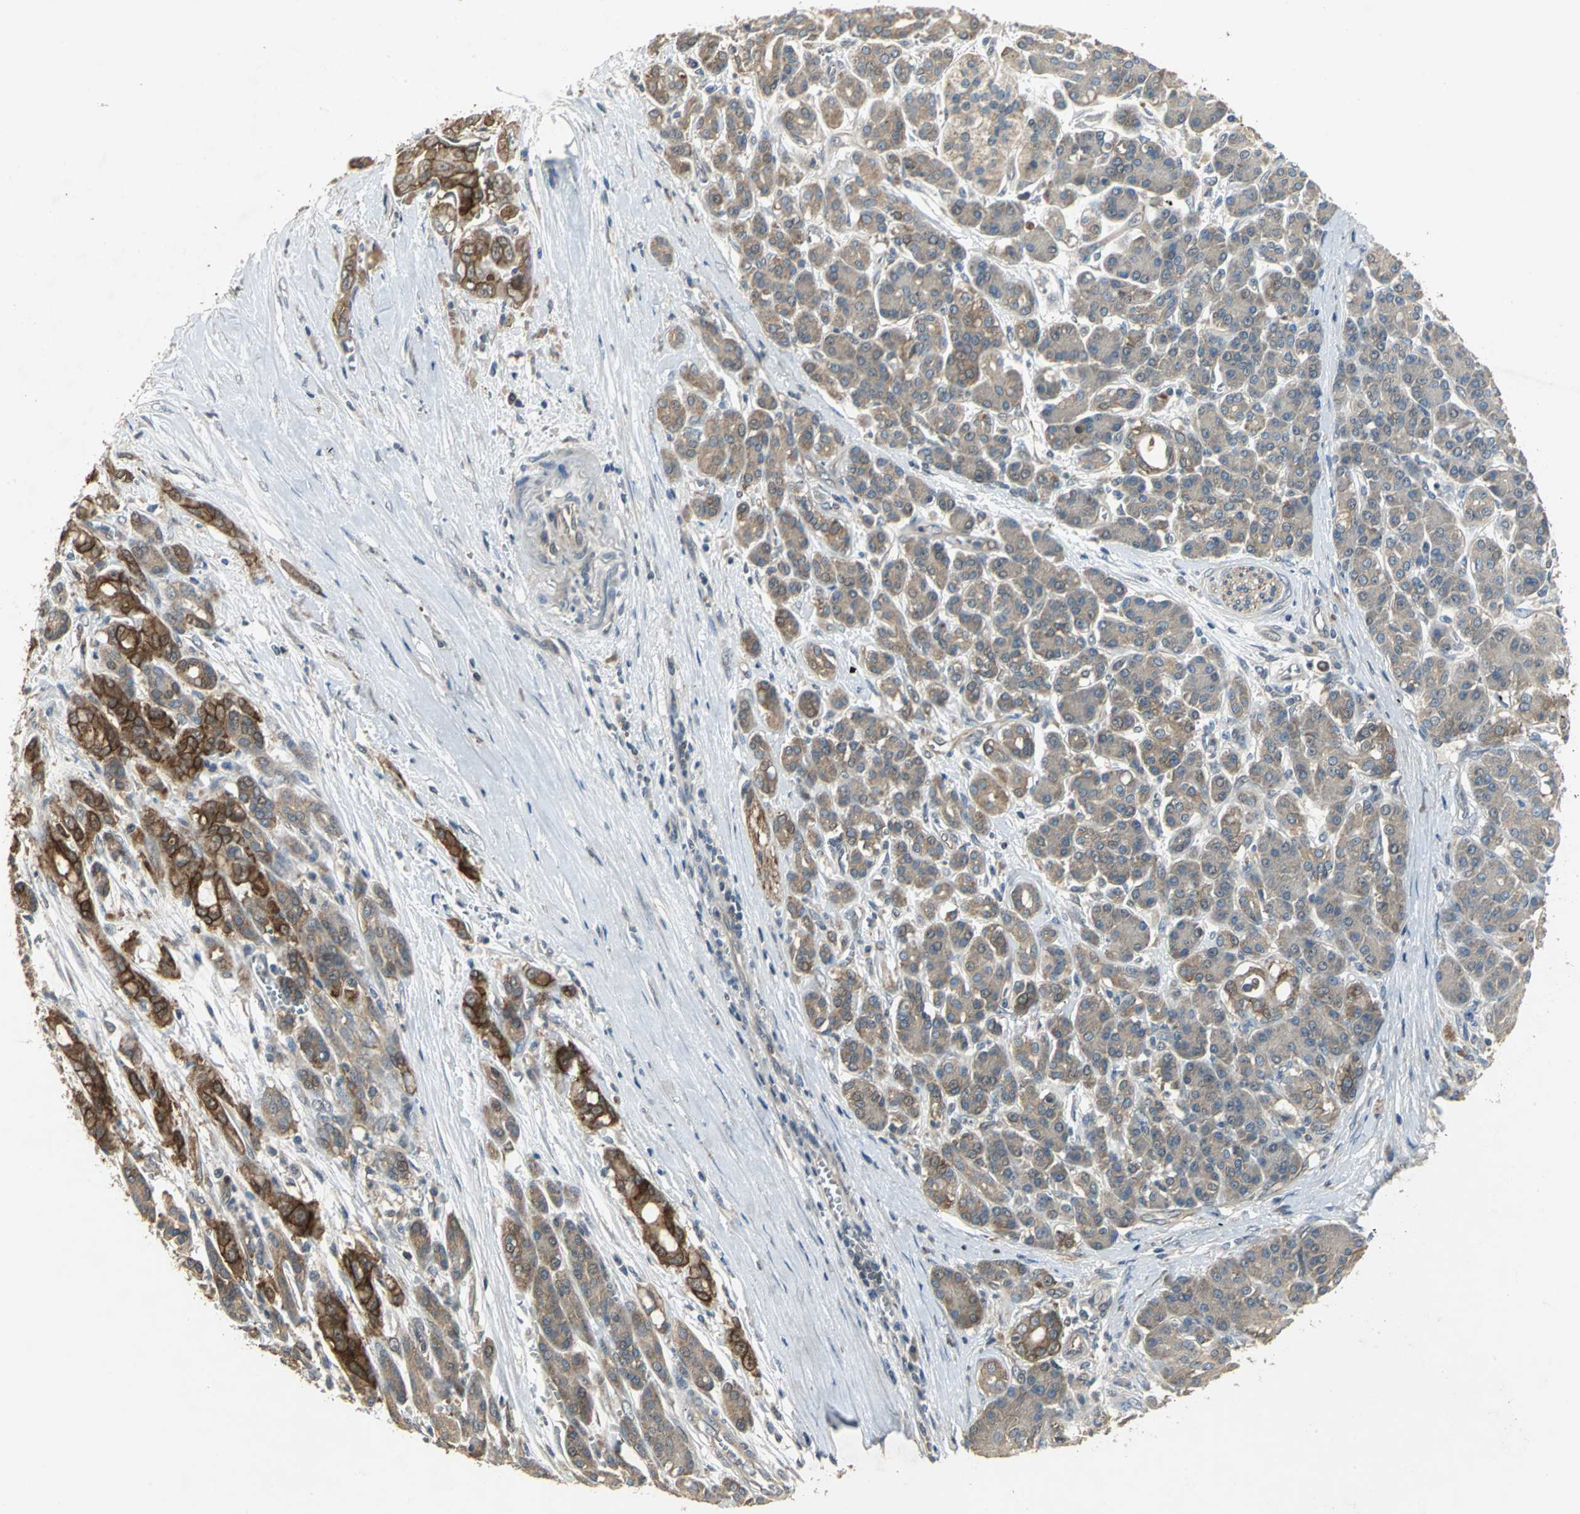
{"staining": {"intensity": "moderate", "quantity": ">75%", "location": "cytoplasmic/membranous"}, "tissue": "pancreatic cancer", "cell_type": "Tumor cells", "image_type": "cancer", "snomed": [{"axis": "morphology", "description": "Adenocarcinoma, NOS"}, {"axis": "topography", "description": "Pancreas"}], "caption": "The immunohistochemical stain shows moderate cytoplasmic/membranous expression in tumor cells of pancreatic cancer tissue. (brown staining indicates protein expression, while blue staining denotes nuclei).", "gene": "MET", "patient": {"sex": "male", "age": 59}}